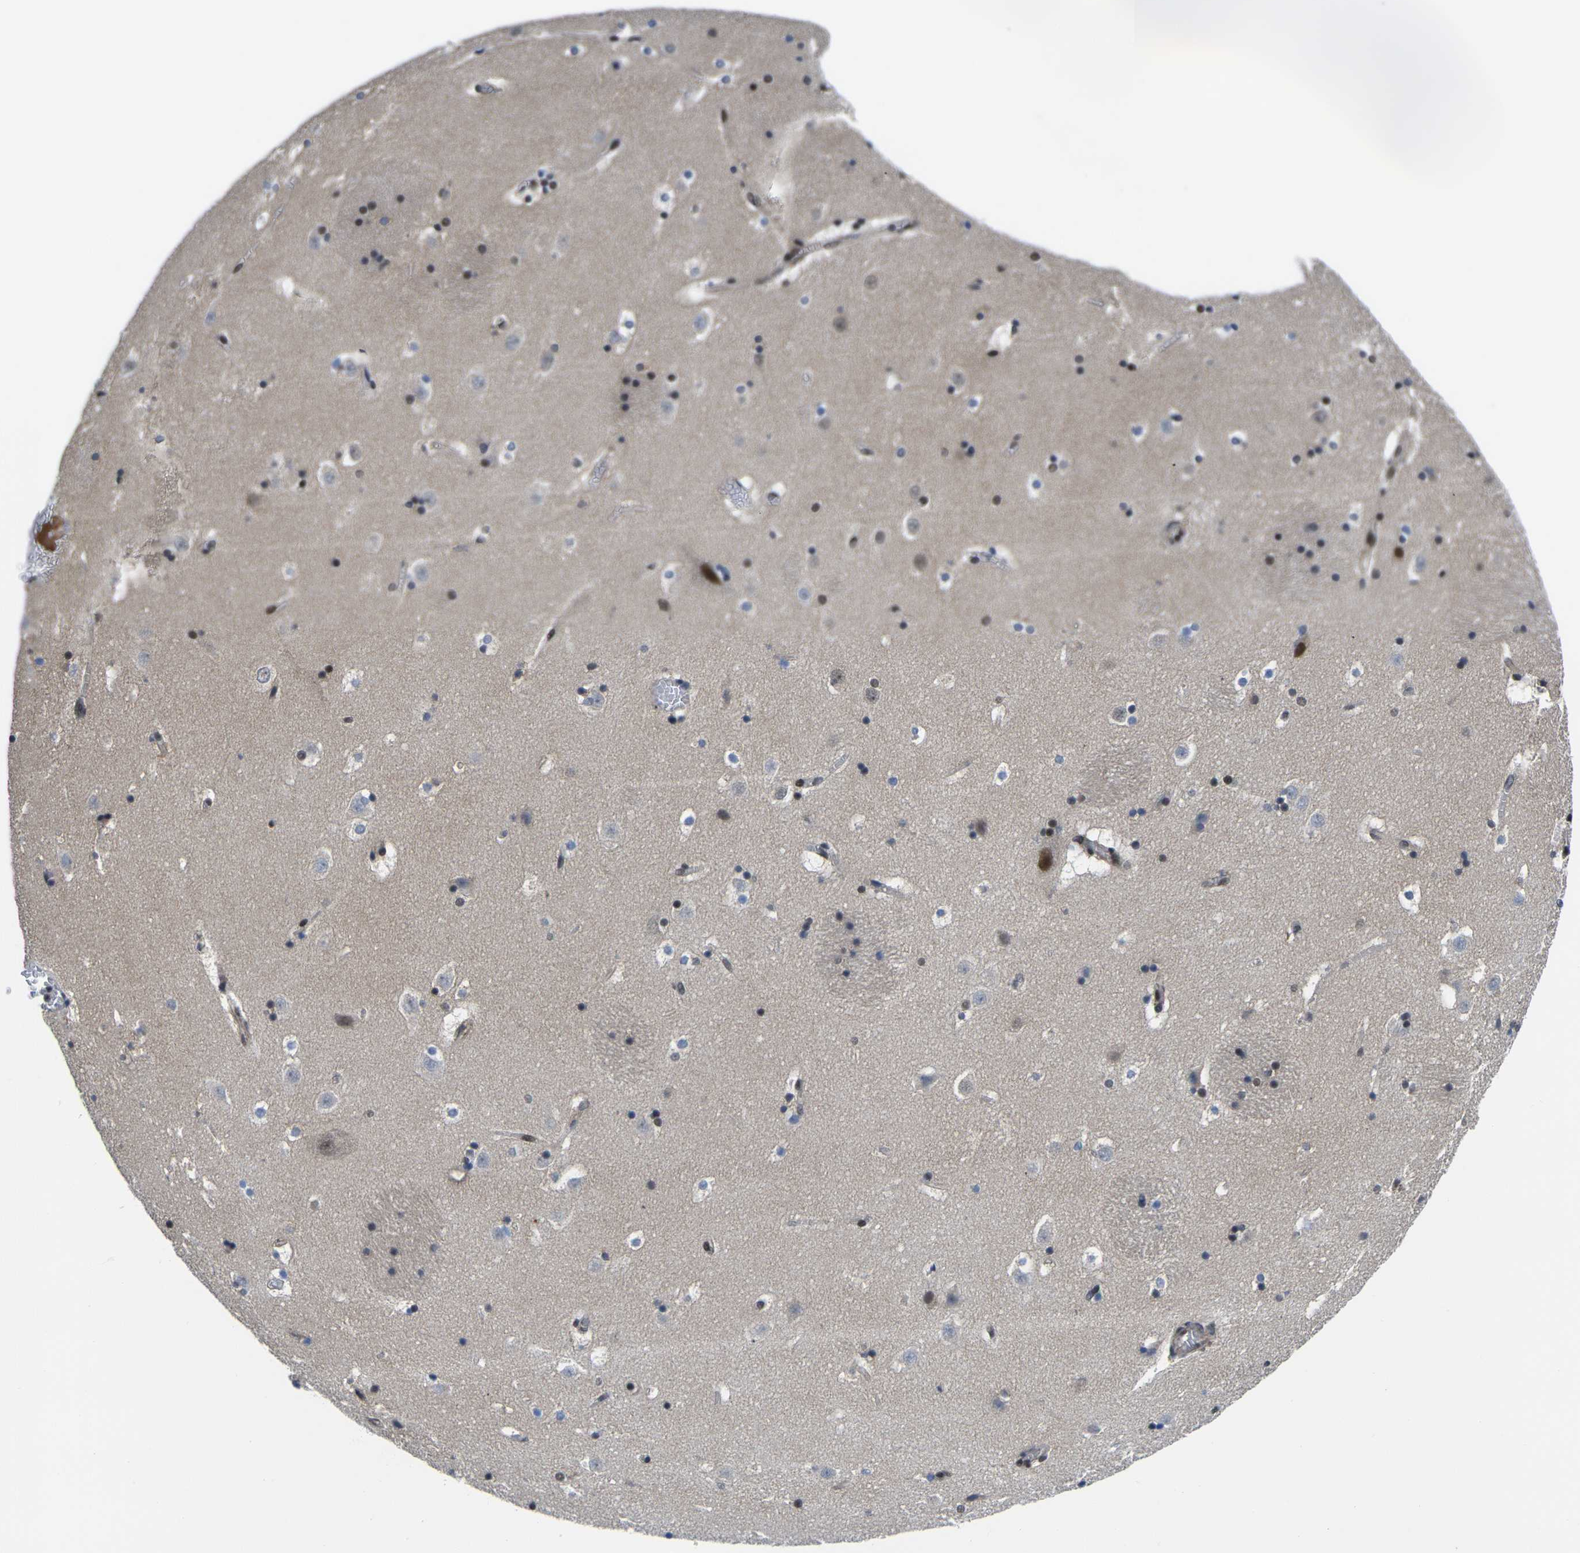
{"staining": {"intensity": "weak", "quantity": "25%-75%", "location": "nuclear"}, "tissue": "caudate", "cell_type": "Glial cells", "image_type": "normal", "snomed": [{"axis": "morphology", "description": "Normal tissue, NOS"}, {"axis": "topography", "description": "Lateral ventricle wall"}], "caption": "IHC (DAB) staining of normal human caudate exhibits weak nuclear protein staining in about 25%-75% of glial cells.", "gene": "RBM7", "patient": {"sex": "male", "age": 45}}